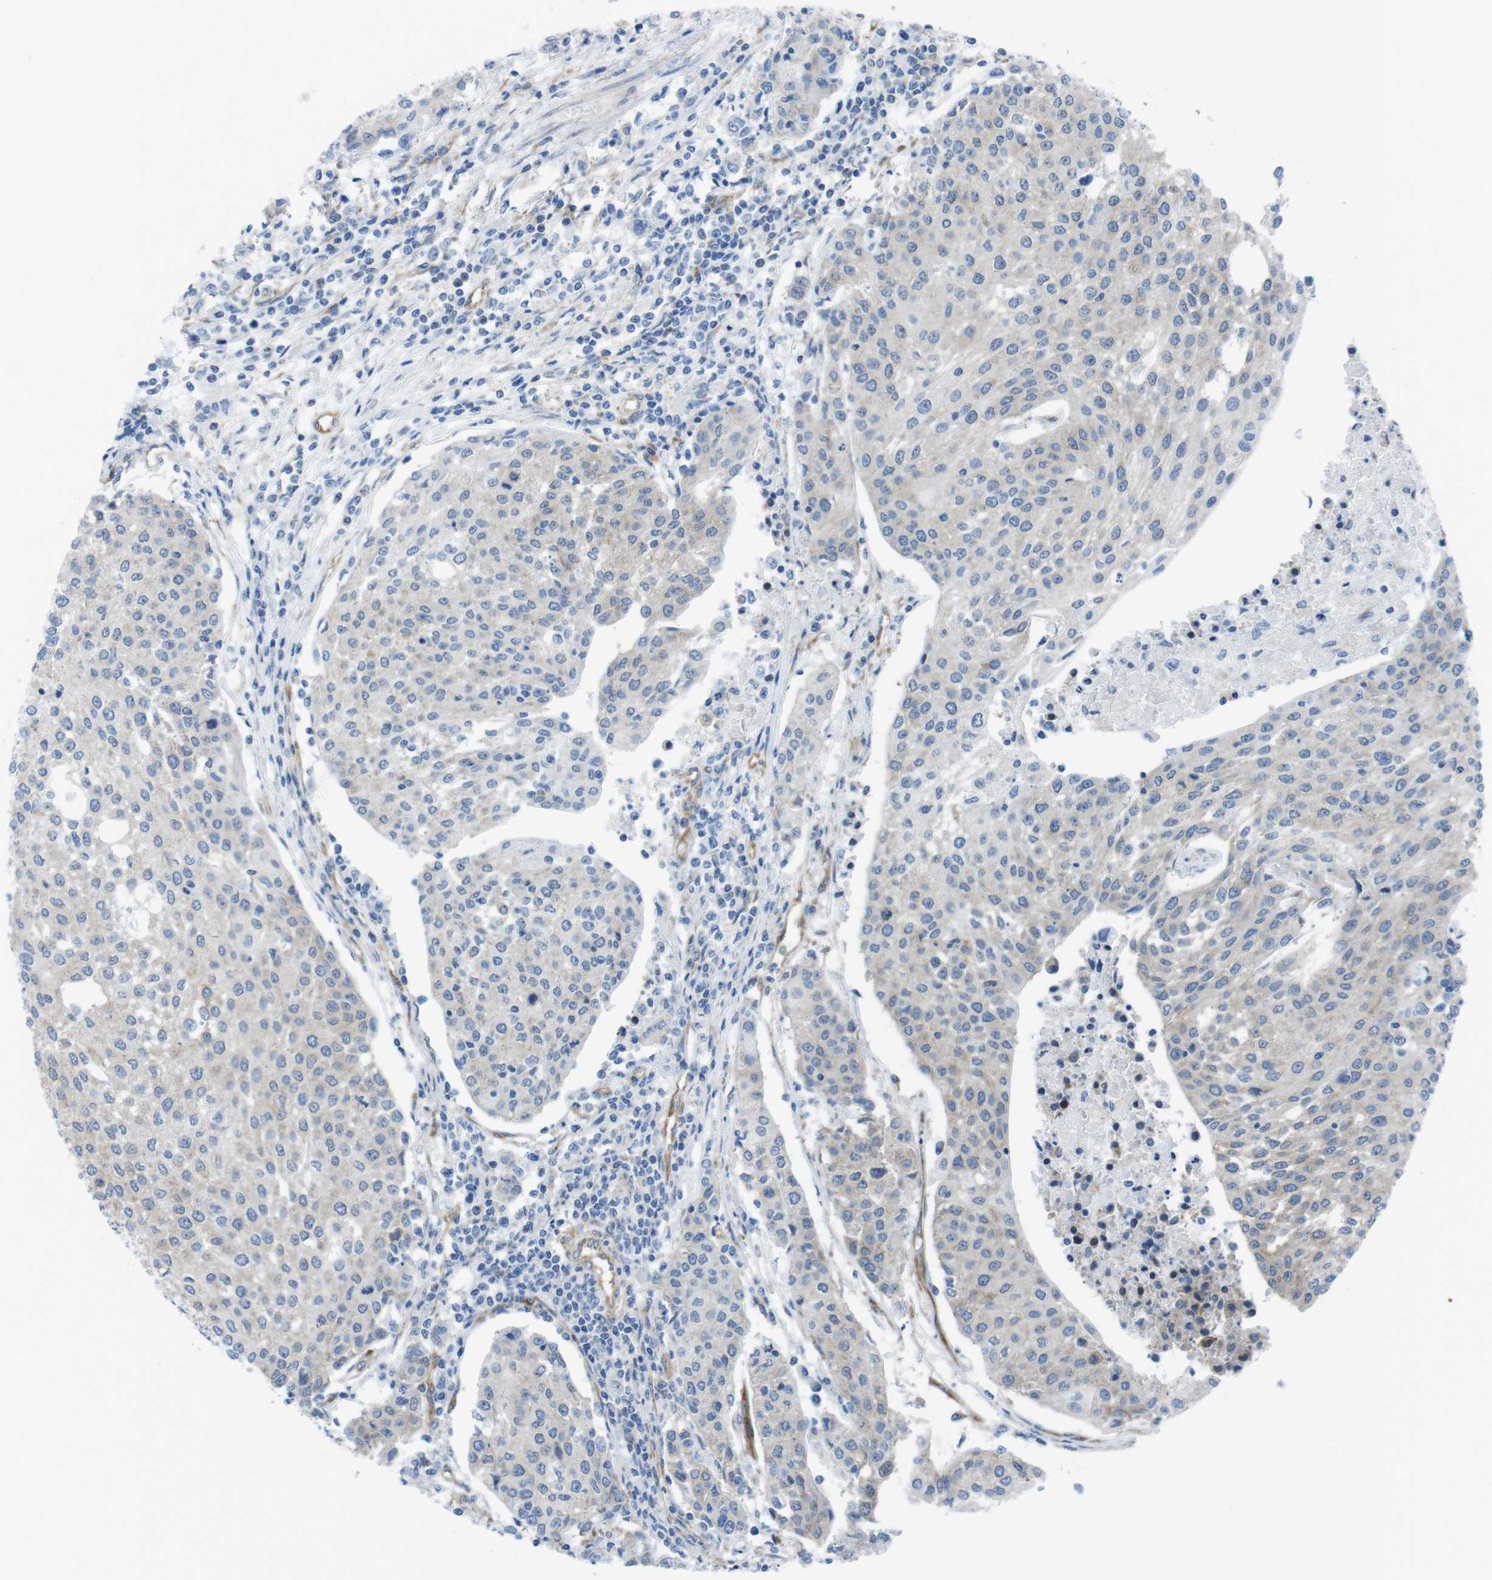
{"staining": {"intensity": "negative", "quantity": "none", "location": "none"}, "tissue": "urothelial cancer", "cell_type": "Tumor cells", "image_type": "cancer", "snomed": [{"axis": "morphology", "description": "Urothelial carcinoma, High grade"}, {"axis": "topography", "description": "Urinary bladder"}], "caption": "Tumor cells are negative for protein expression in human urothelial carcinoma (high-grade).", "gene": "DIAPH2", "patient": {"sex": "female", "age": 85}}